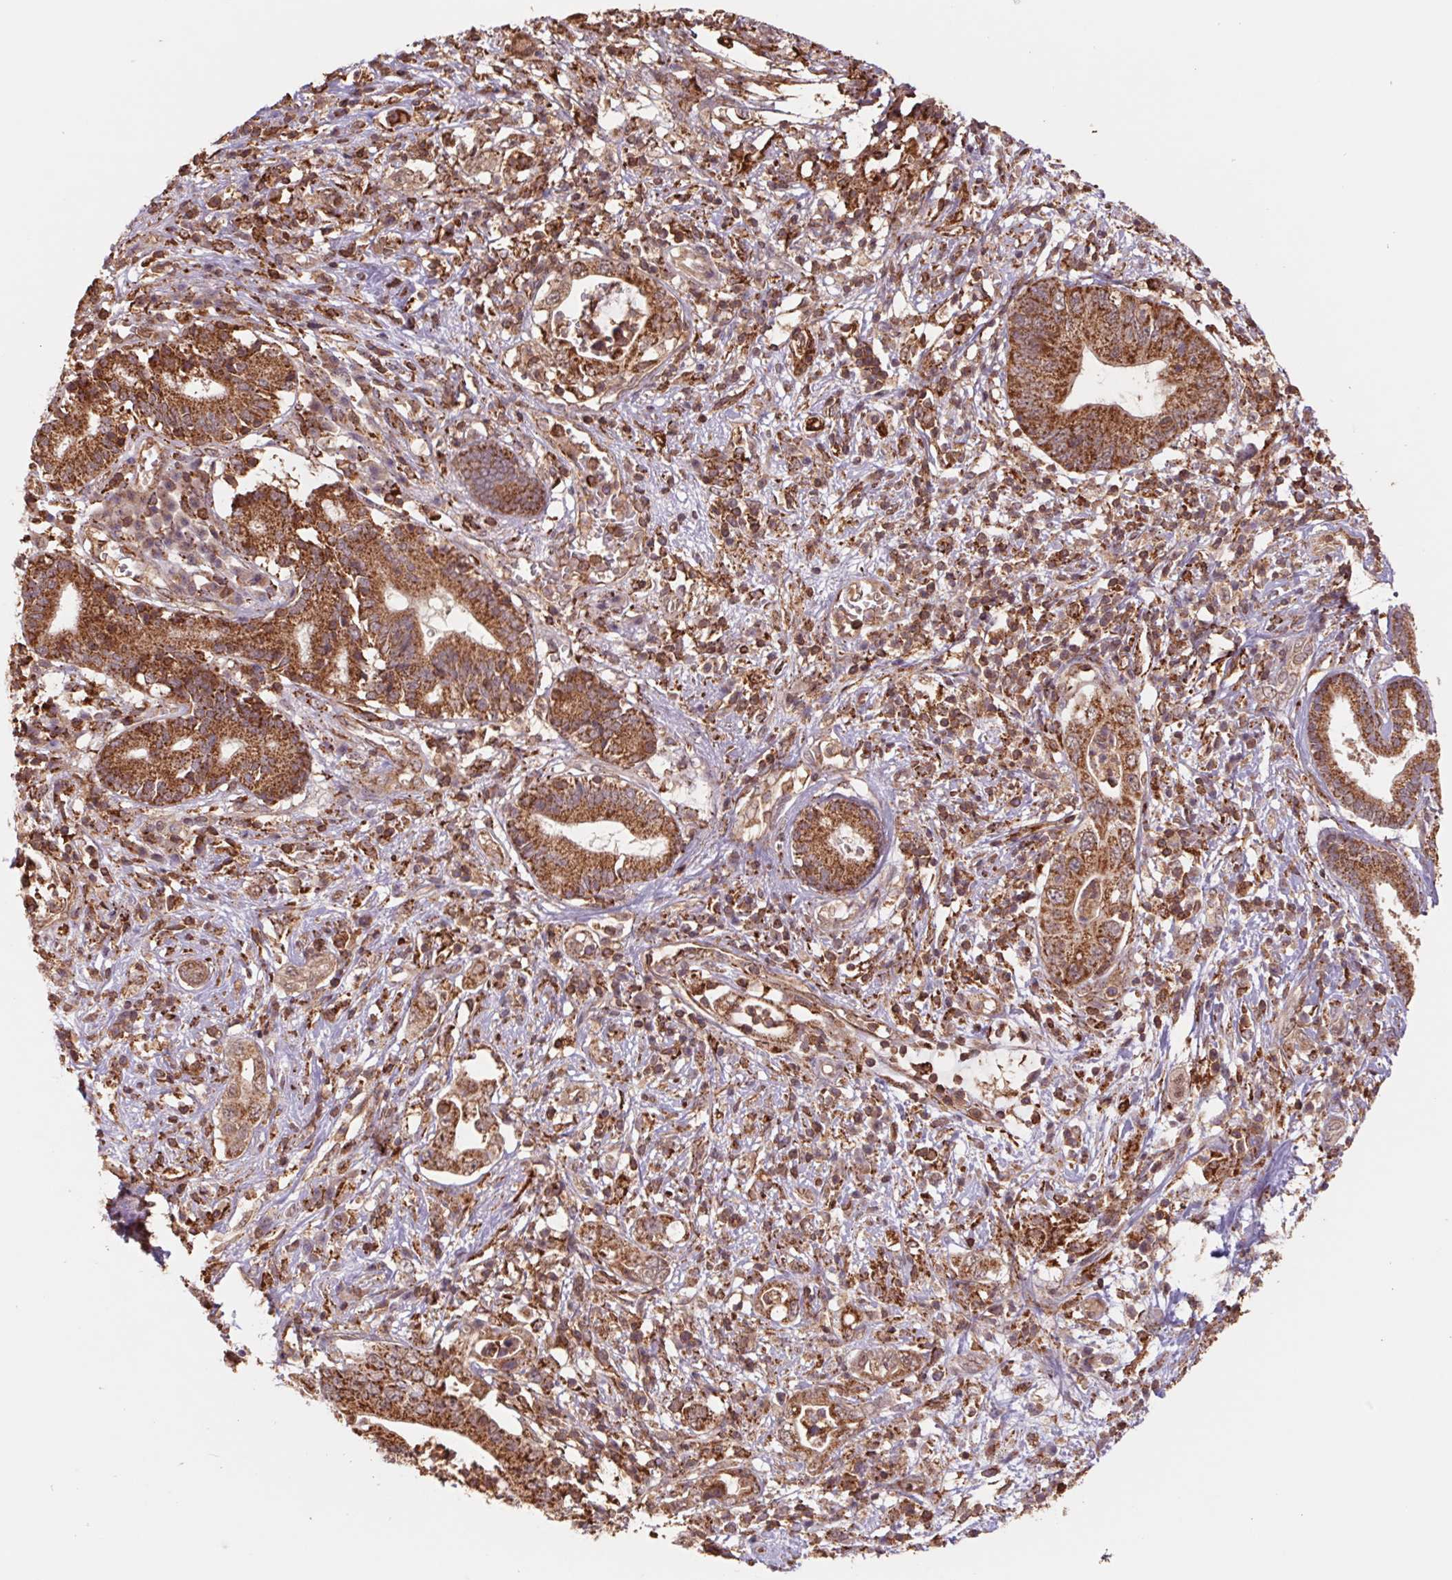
{"staining": {"intensity": "strong", "quantity": ">75%", "location": "cytoplasmic/membranous"}, "tissue": "pancreatic cancer", "cell_type": "Tumor cells", "image_type": "cancer", "snomed": [{"axis": "morphology", "description": "Adenocarcinoma, NOS"}, {"axis": "topography", "description": "Pancreas"}], "caption": "High-magnification brightfield microscopy of pancreatic cancer (adenocarcinoma) stained with DAB (3,3'-diaminobenzidine) (brown) and counterstained with hematoxylin (blue). tumor cells exhibit strong cytoplasmic/membranous expression is present in about>75% of cells.", "gene": "URM1", "patient": {"sex": "female", "age": 72}}